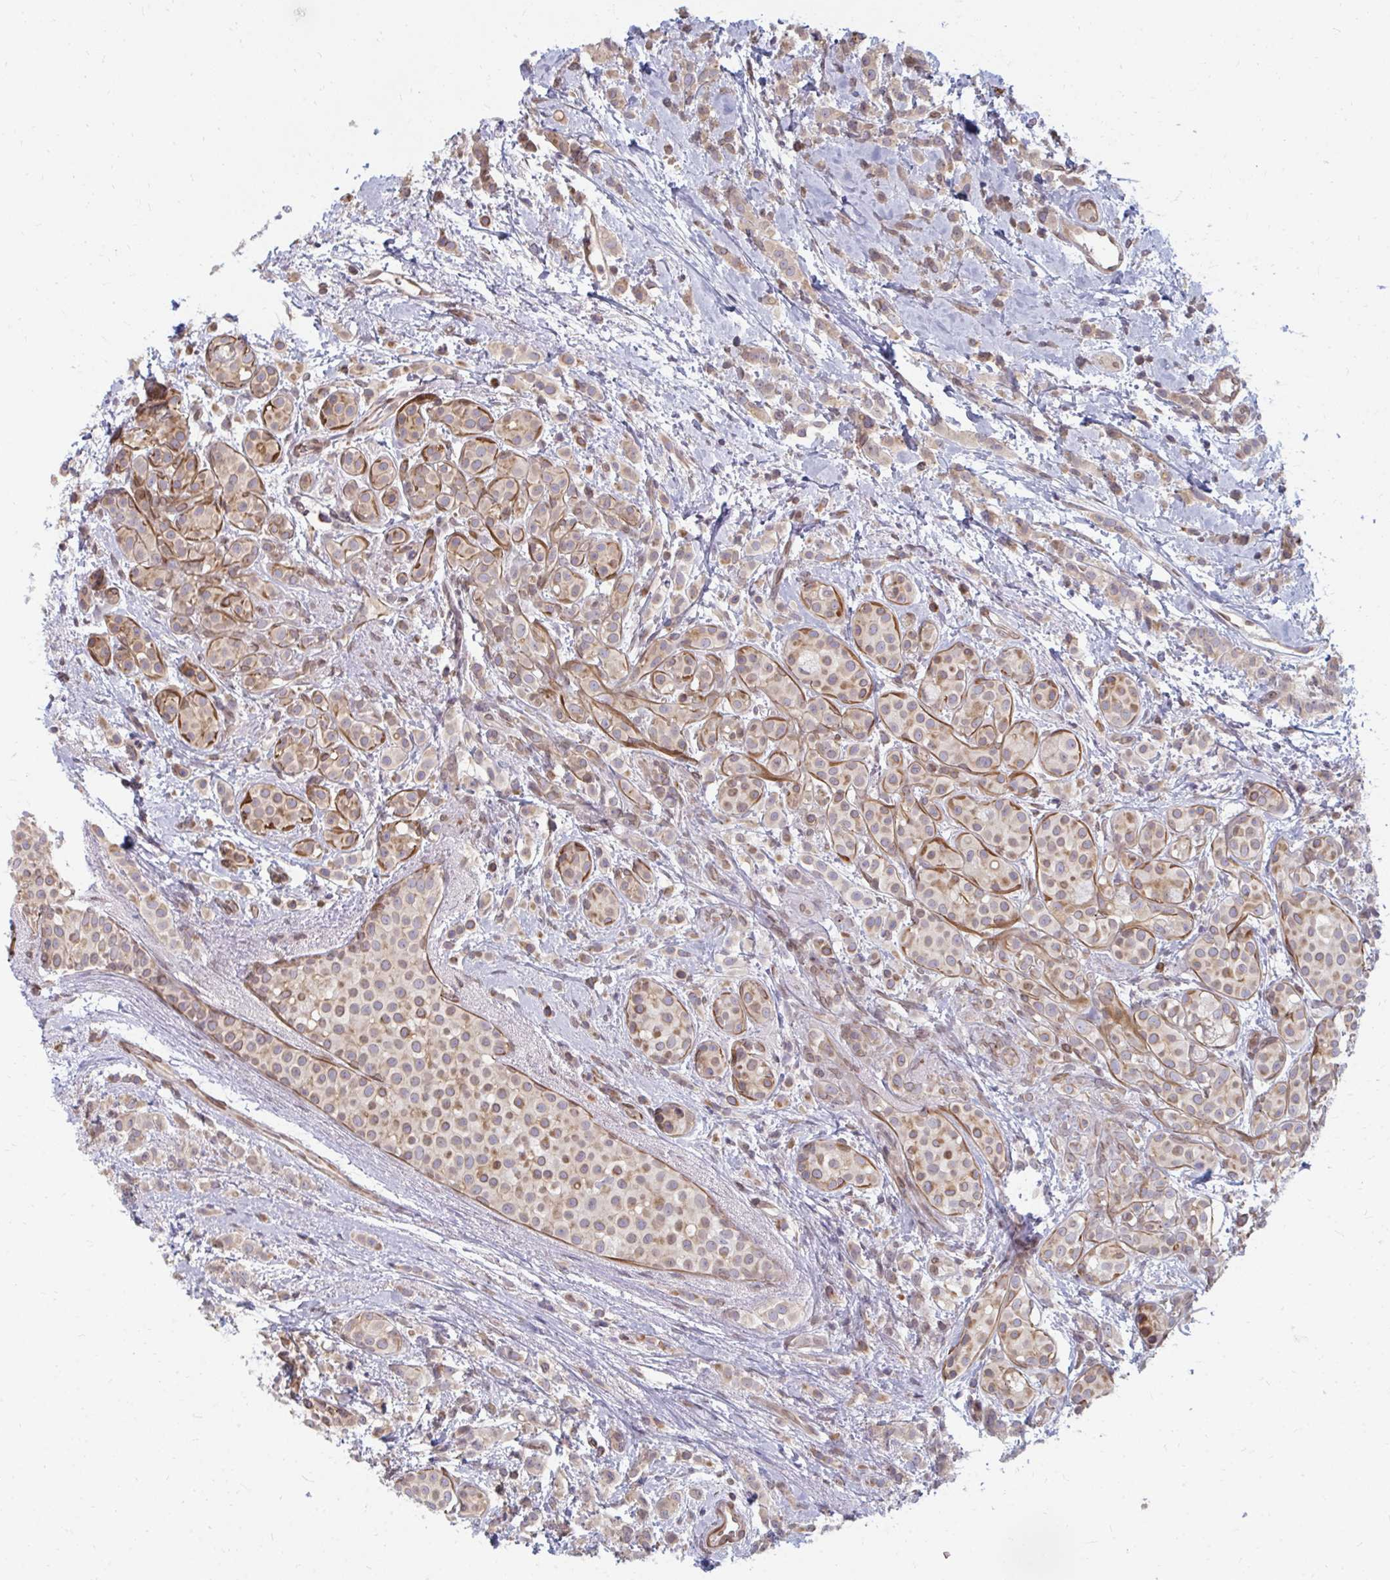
{"staining": {"intensity": "weak", "quantity": ">75%", "location": "cytoplasmic/membranous"}, "tissue": "breast cancer", "cell_type": "Tumor cells", "image_type": "cancer", "snomed": [{"axis": "morphology", "description": "Lobular carcinoma"}, {"axis": "topography", "description": "Breast"}], "caption": "Breast cancer stained for a protein demonstrates weak cytoplasmic/membranous positivity in tumor cells. (Stains: DAB in brown, nuclei in blue, Microscopy: brightfield microscopy at high magnification).", "gene": "GPC5", "patient": {"sex": "female", "age": 68}}